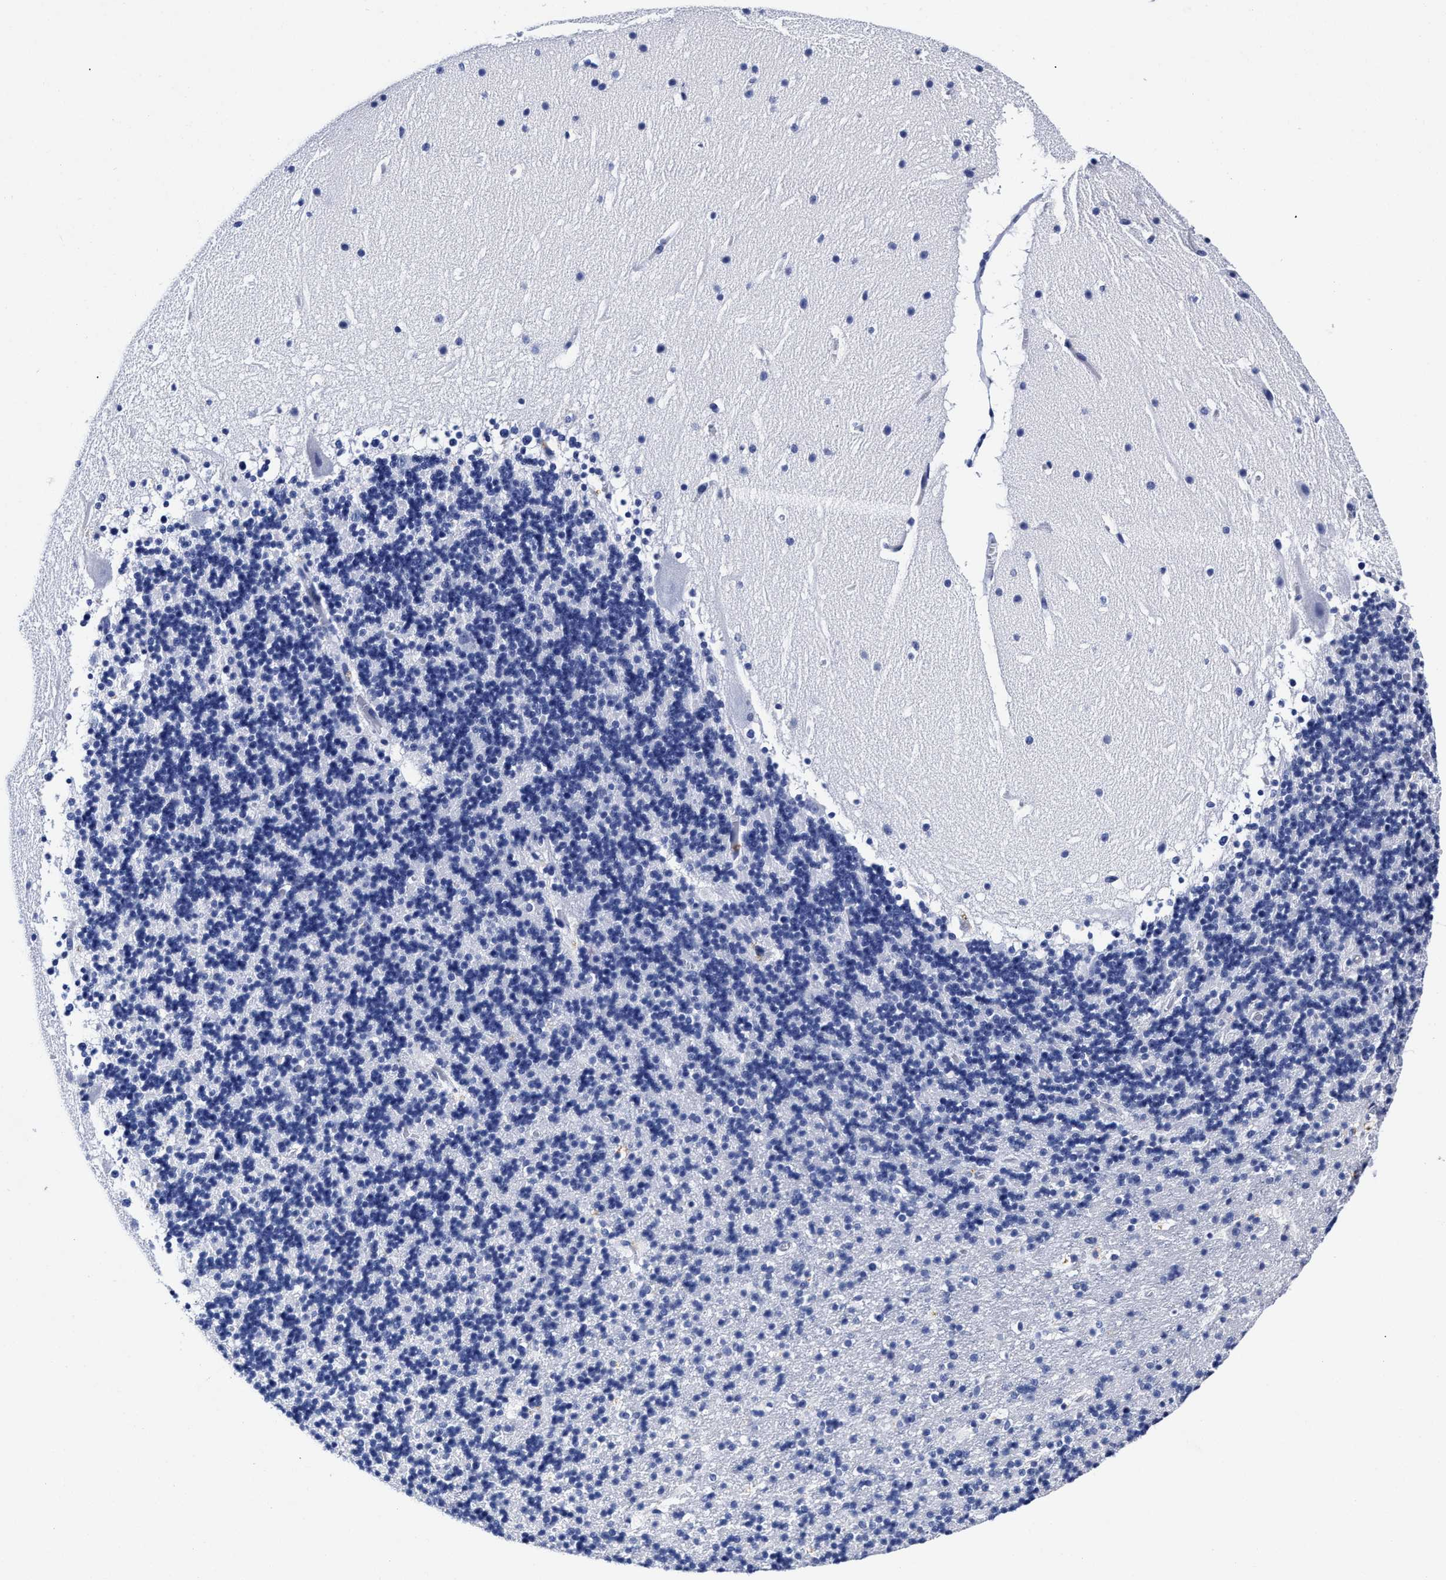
{"staining": {"intensity": "negative", "quantity": "none", "location": "none"}, "tissue": "cerebellum", "cell_type": "Cells in granular layer", "image_type": "normal", "snomed": [{"axis": "morphology", "description": "Normal tissue, NOS"}, {"axis": "topography", "description": "Cerebellum"}], "caption": "The IHC micrograph has no significant positivity in cells in granular layer of cerebellum.", "gene": "LRRC8E", "patient": {"sex": "male", "age": 45}}